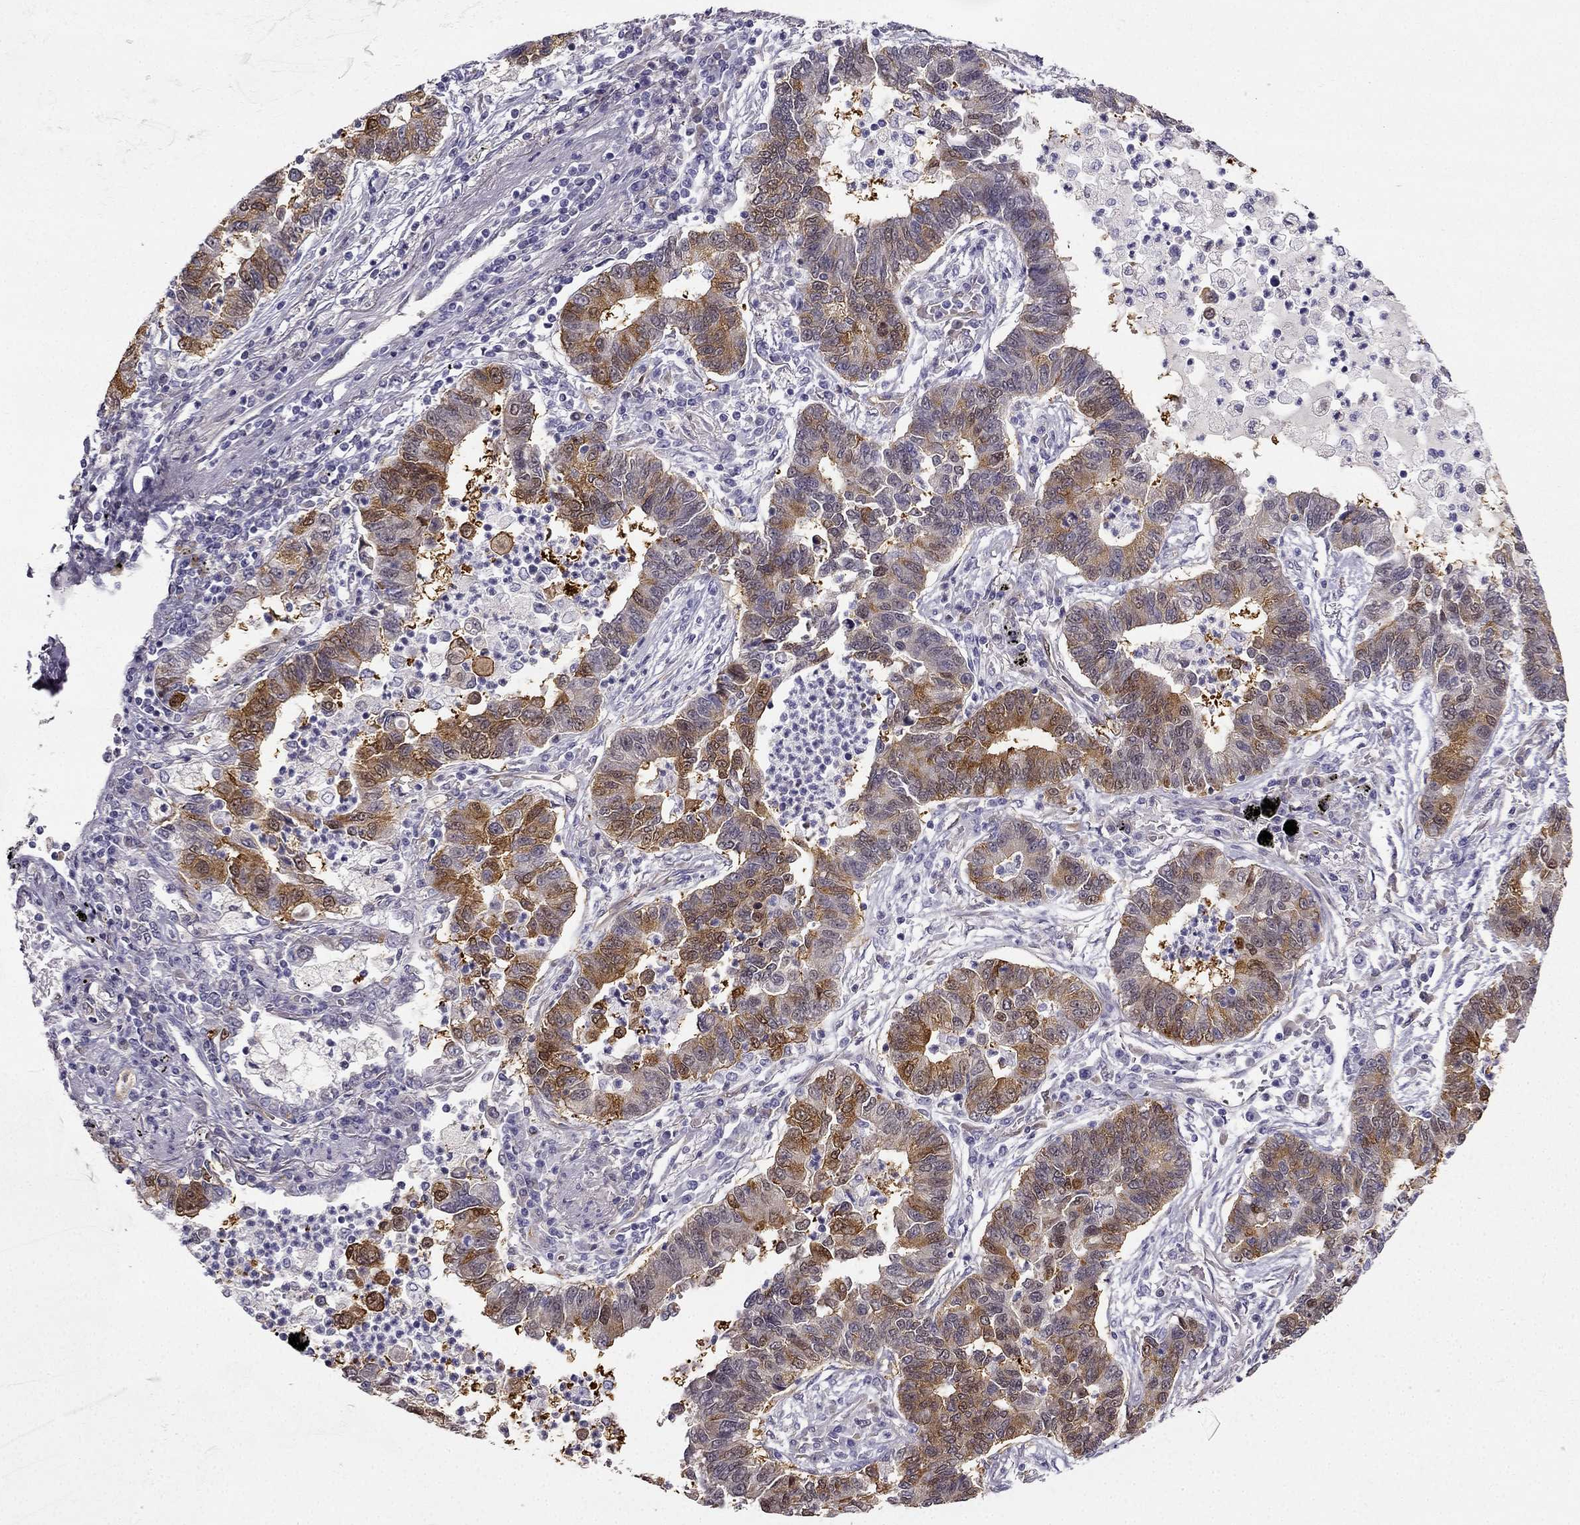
{"staining": {"intensity": "strong", "quantity": "<25%", "location": "cytoplasmic/membranous"}, "tissue": "lung cancer", "cell_type": "Tumor cells", "image_type": "cancer", "snomed": [{"axis": "morphology", "description": "Adenocarcinoma, NOS"}, {"axis": "topography", "description": "Lung"}], "caption": "Immunohistochemical staining of human lung adenocarcinoma reveals strong cytoplasmic/membranous protein positivity in approximately <25% of tumor cells.", "gene": "NQO1", "patient": {"sex": "female", "age": 57}}